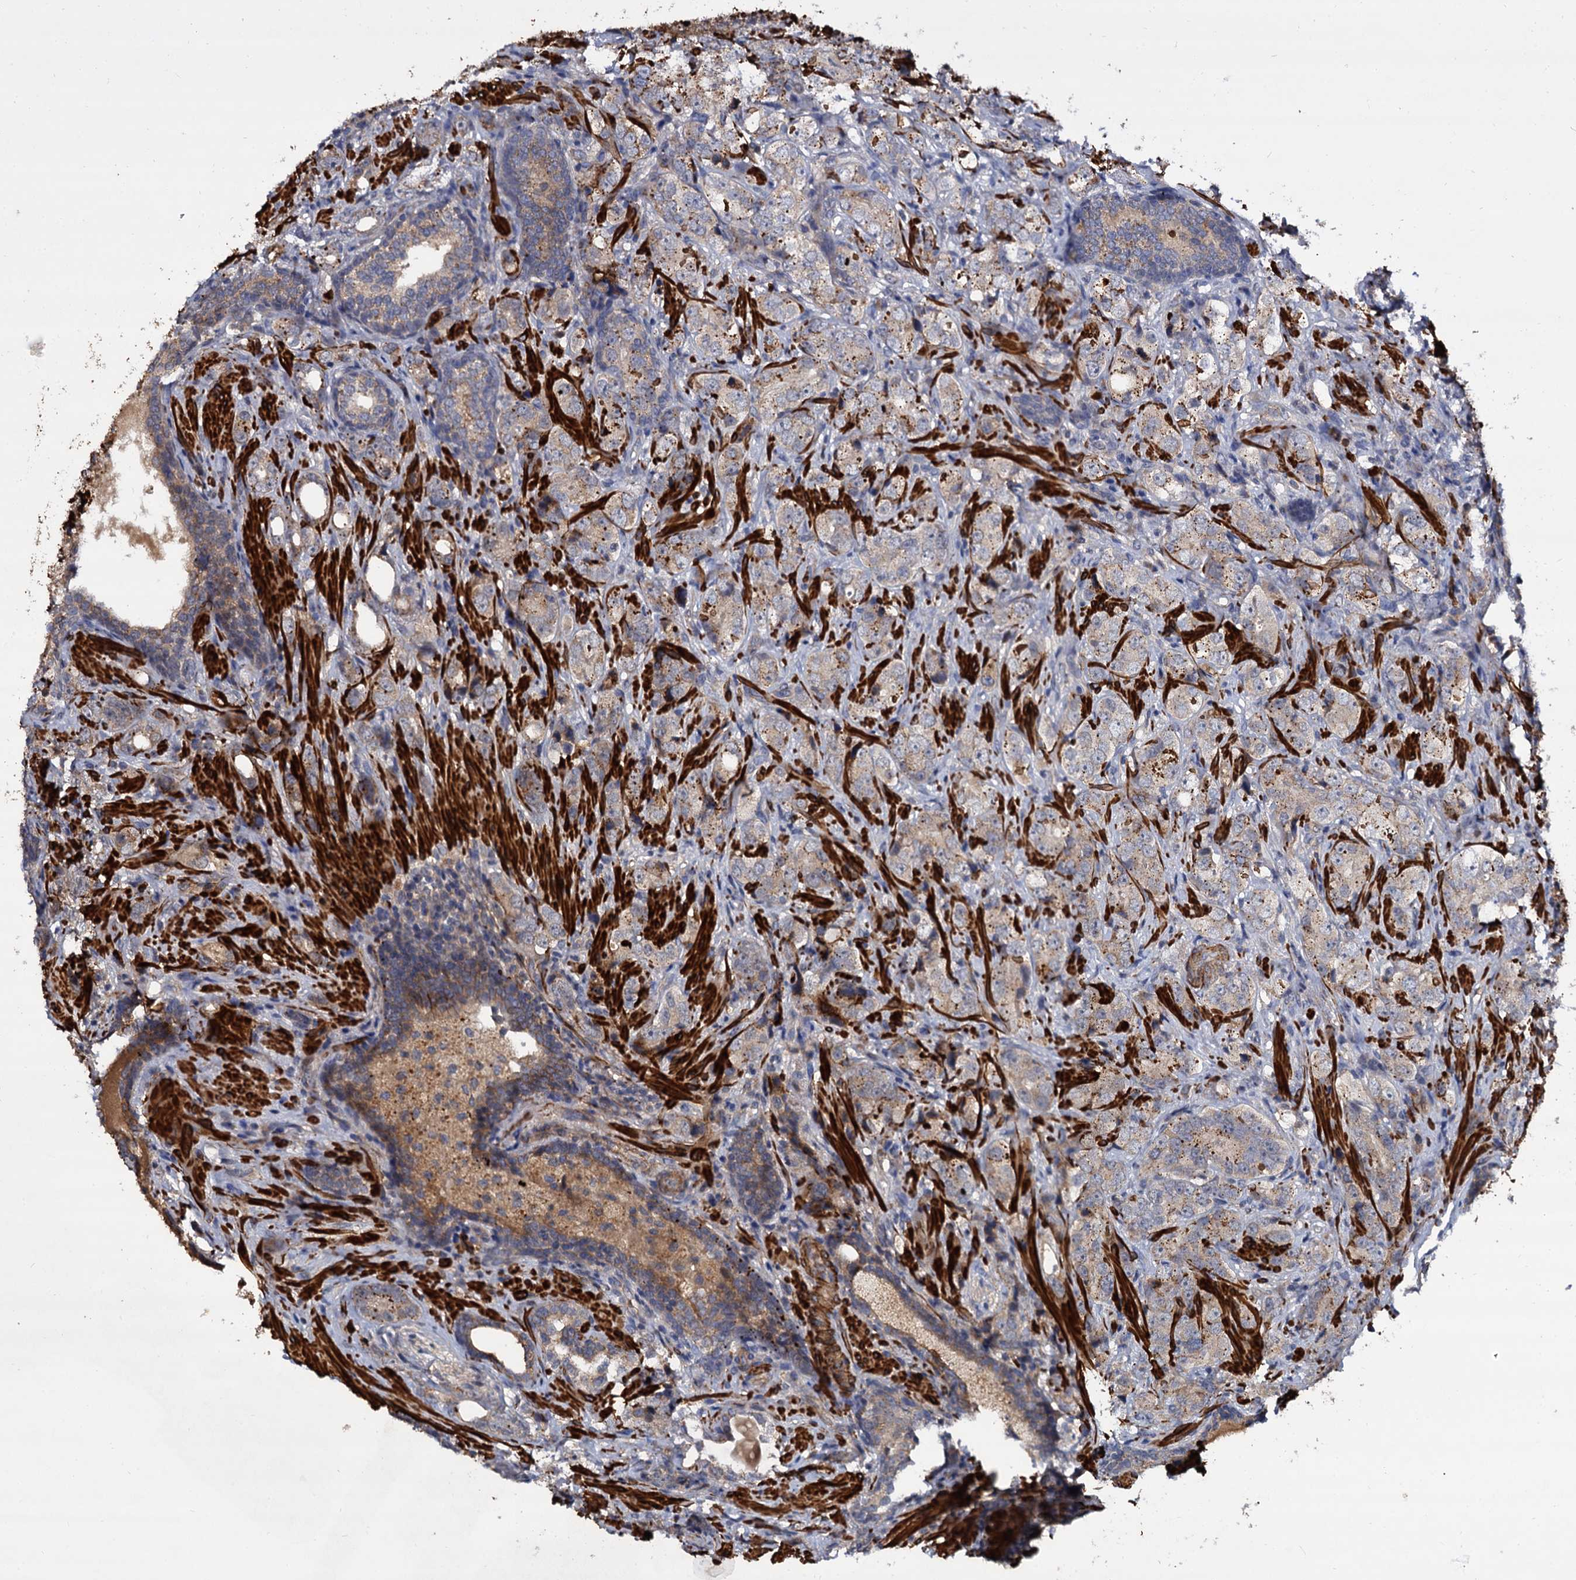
{"staining": {"intensity": "weak", "quantity": ">75%", "location": "cytoplasmic/membranous"}, "tissue": "prostate cancer", "cell_type": "Tumor cells", "image_type": "cancer", "snomed": [{"axis": "morphology", "description": "Adenocarcinoma, High grade"}, {"axis": "topography", "description": "Prostate"}], "caption": "Protein staining reveals weak cytoplasmic/membranous expression in about >75% of tumor cells in adenocarcinoma (high-grade) (prostate).", "gene": "ISM2", "patient": {"sex": "male", "age": 63}}